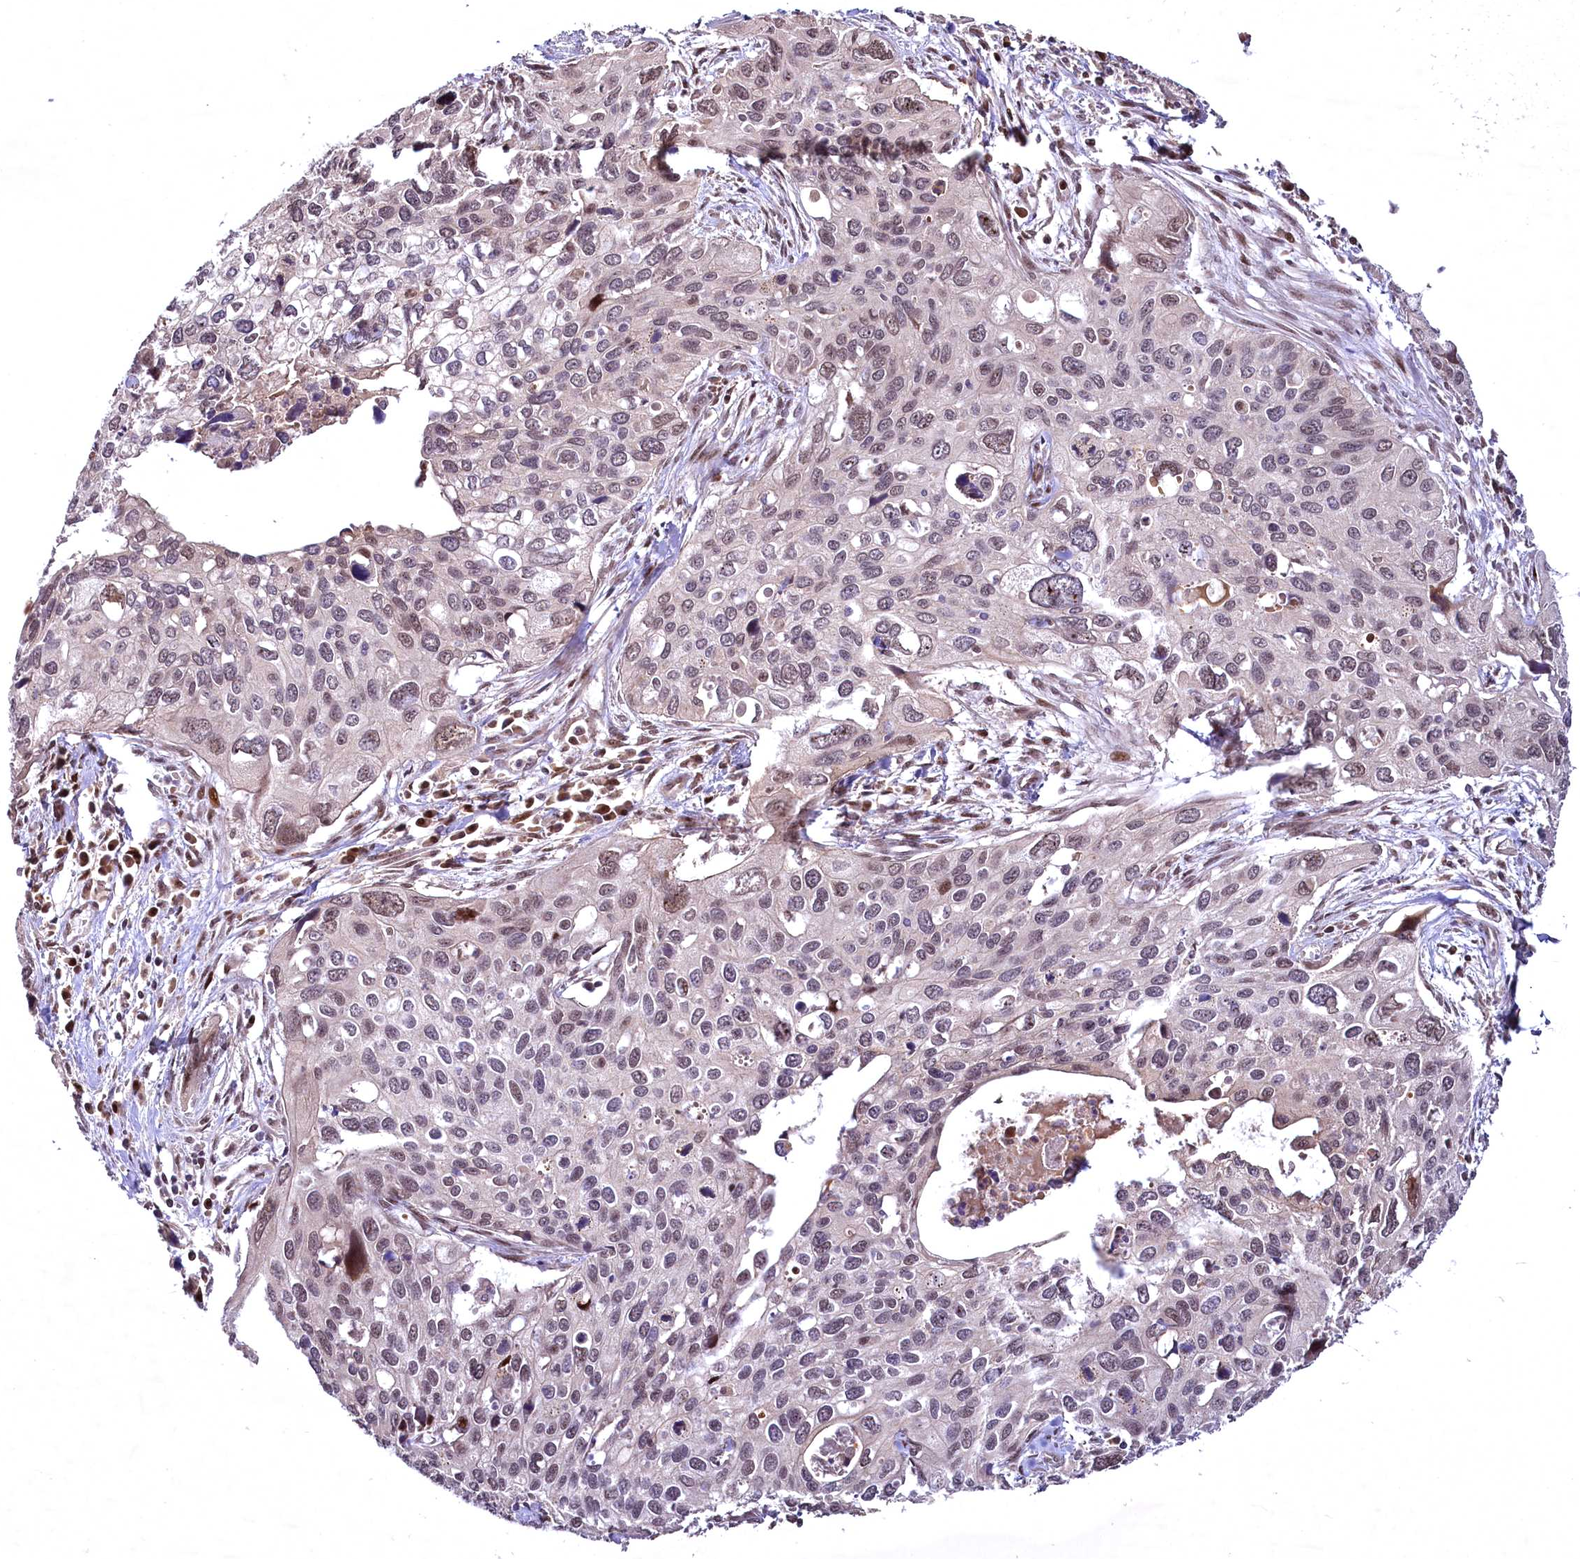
{"staining": {"intensity": "weak", "quantity": "25%-75%", "location": "nuclear"}, "tissue": "cervical cancer", "cell_type": "Tumor cells", "image_type": "cancer", "snomed": [{"axis": "morphology", "description": "Squamous cell carcinoma, NOS"}, {"axis": "topography", "description": "Cervix"}], "caption": "Squamous cell carcinoma (cervical) stained with a protein marker exhibits weak staining in tumor cells.", "gene": "N4BP2L1", "patient": {"sex": "female", "age": 55}}